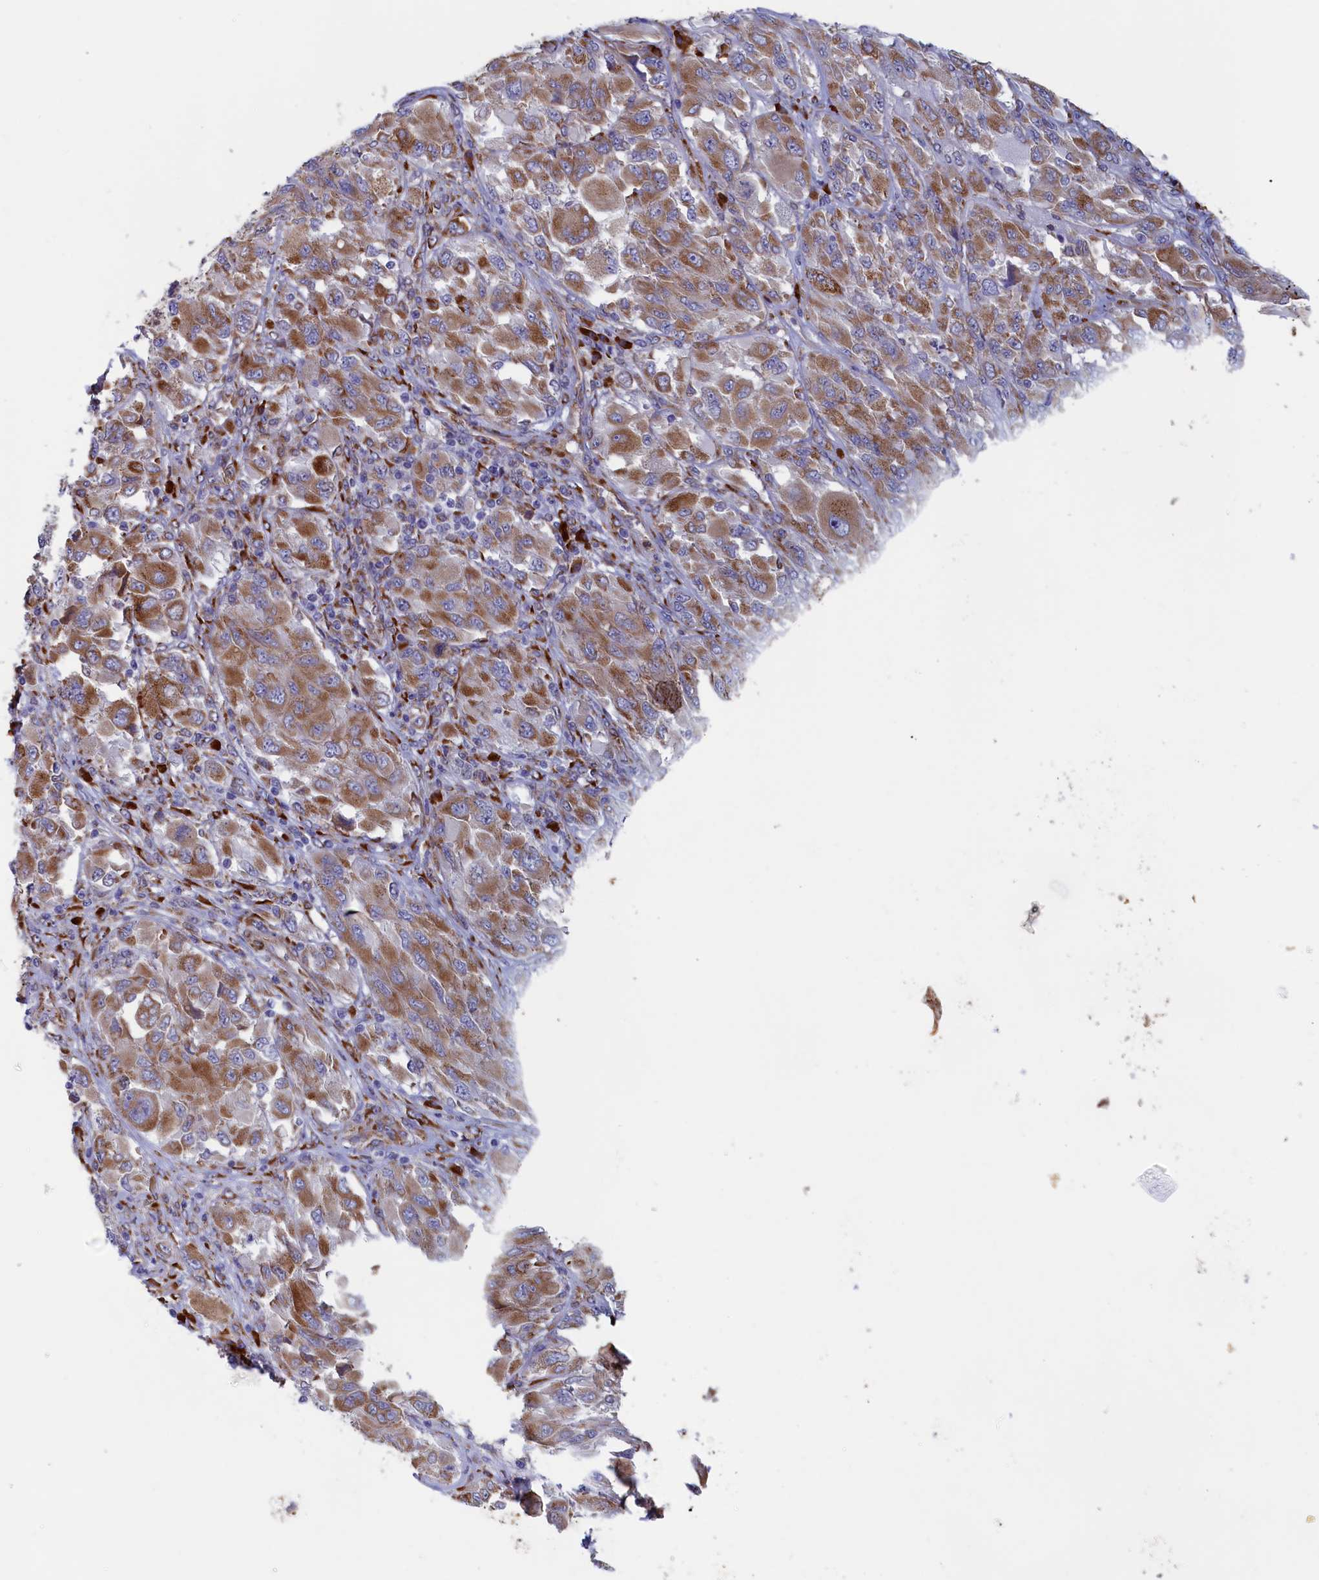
{"staining": {"intensity": "moderate", "quantity": ">75%", "location": "cytoplasmic/membranous"}, "tissue": "melanoma", "cell_type": "Tumor cells", "image_type": "cancer", "snomed": [{"axis": "morphology", "description": "Malignant melanoma, NOS"}, {"axis": "topography", "description": "Skin"}], "caption": "Melanoma was stained to show a protein in brown. There is medium levels of moderate cytoplasmic/membranous expression in about >75% of tumor cells.", "gene": "CCDC68", "patient": {"sex": "female", "age": 91}}